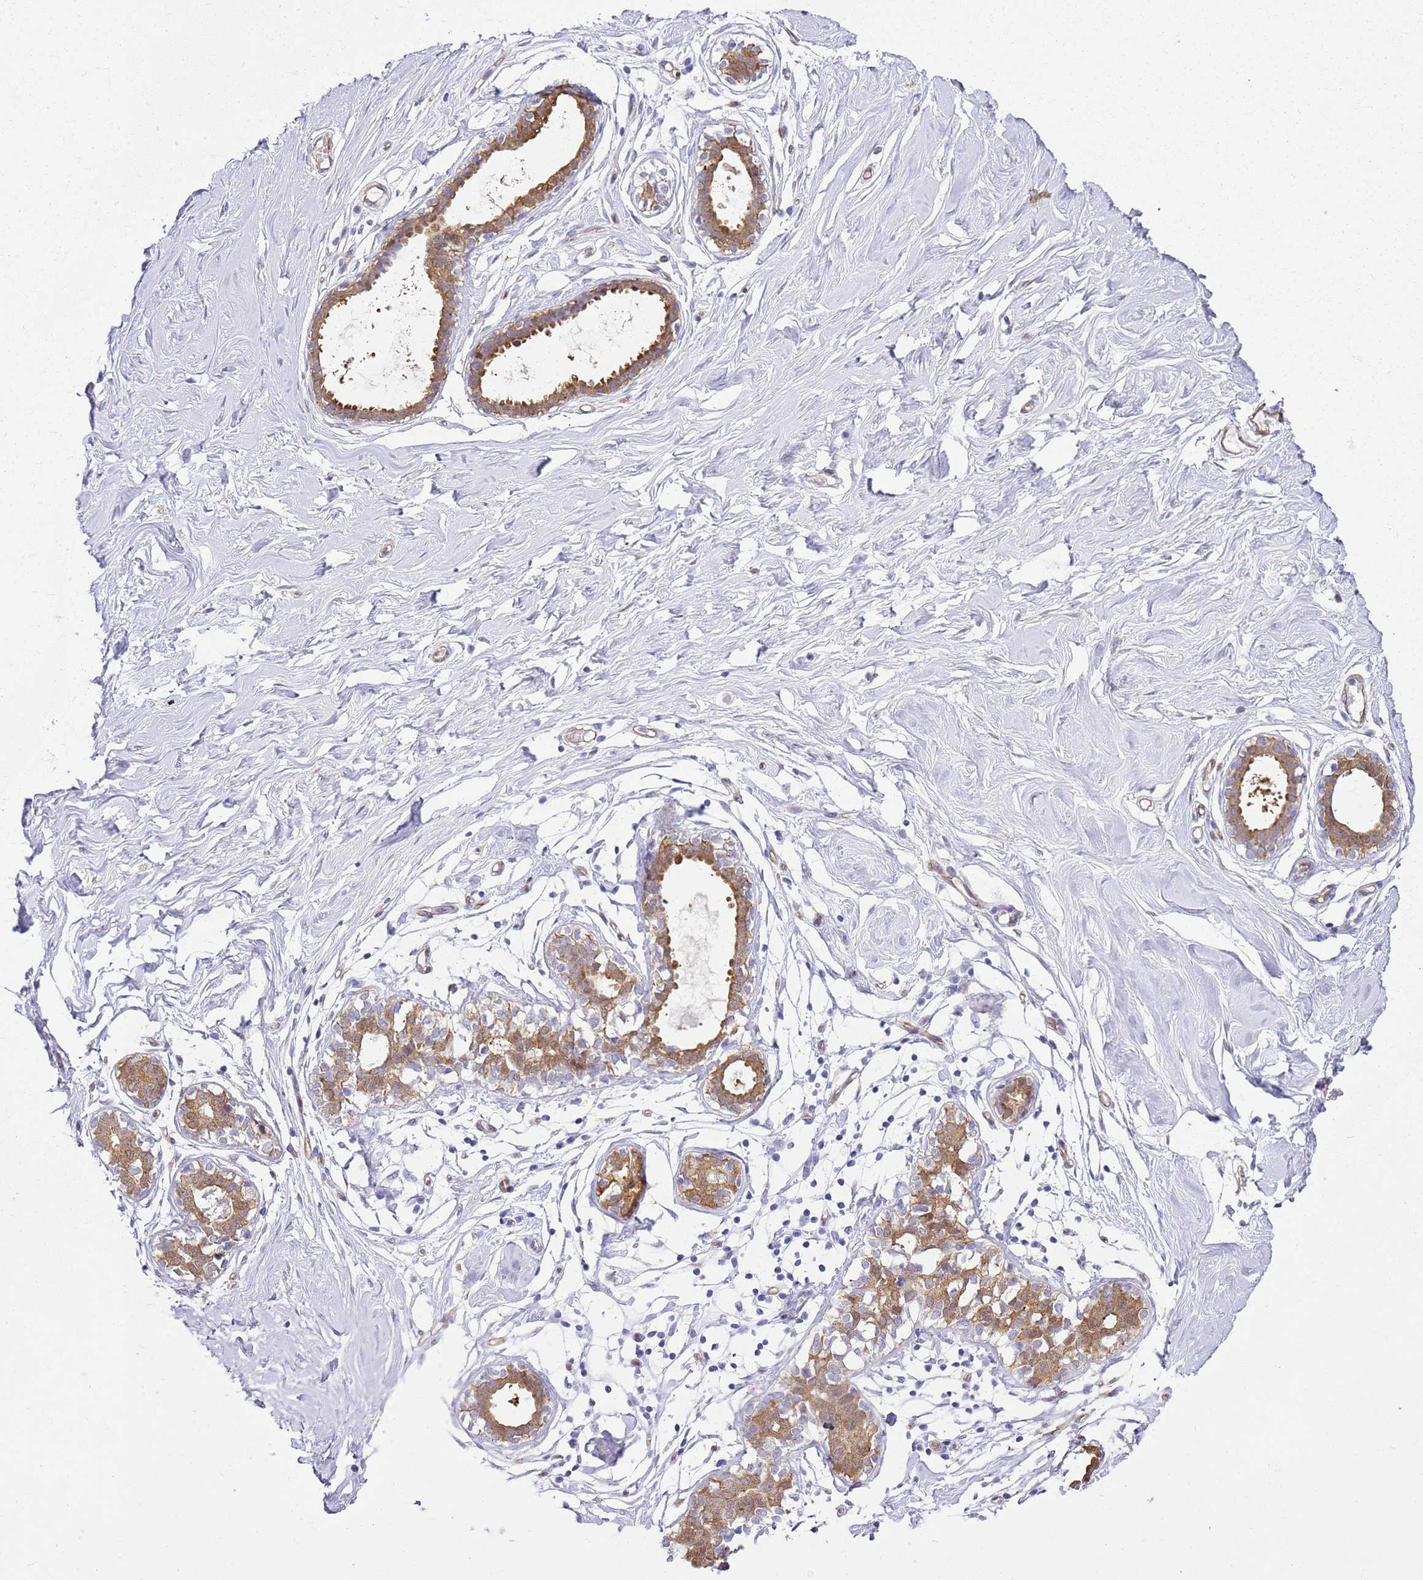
{"staining": {"intensity": "negative", "quantity": "none", "location": "none"}, "tissue": "breast", "cell_type": "Adipocytes", "image_type": "normal", "snomed": [{"axis": "morphology", "description": "Normal tissue, NOS"}, {"axis": "morphology", "description": "Adenoma, NOS"}, {"axis": "topography", "description": "Breast"}], "caption": "Immunohistochemistry (IHC) of benign human breast displays no staining in adipocytes. (IHC, brightfield microscopy, high magnification).", "gene": "YWHAE", "patient": {"sex": "female", "age": 23}}